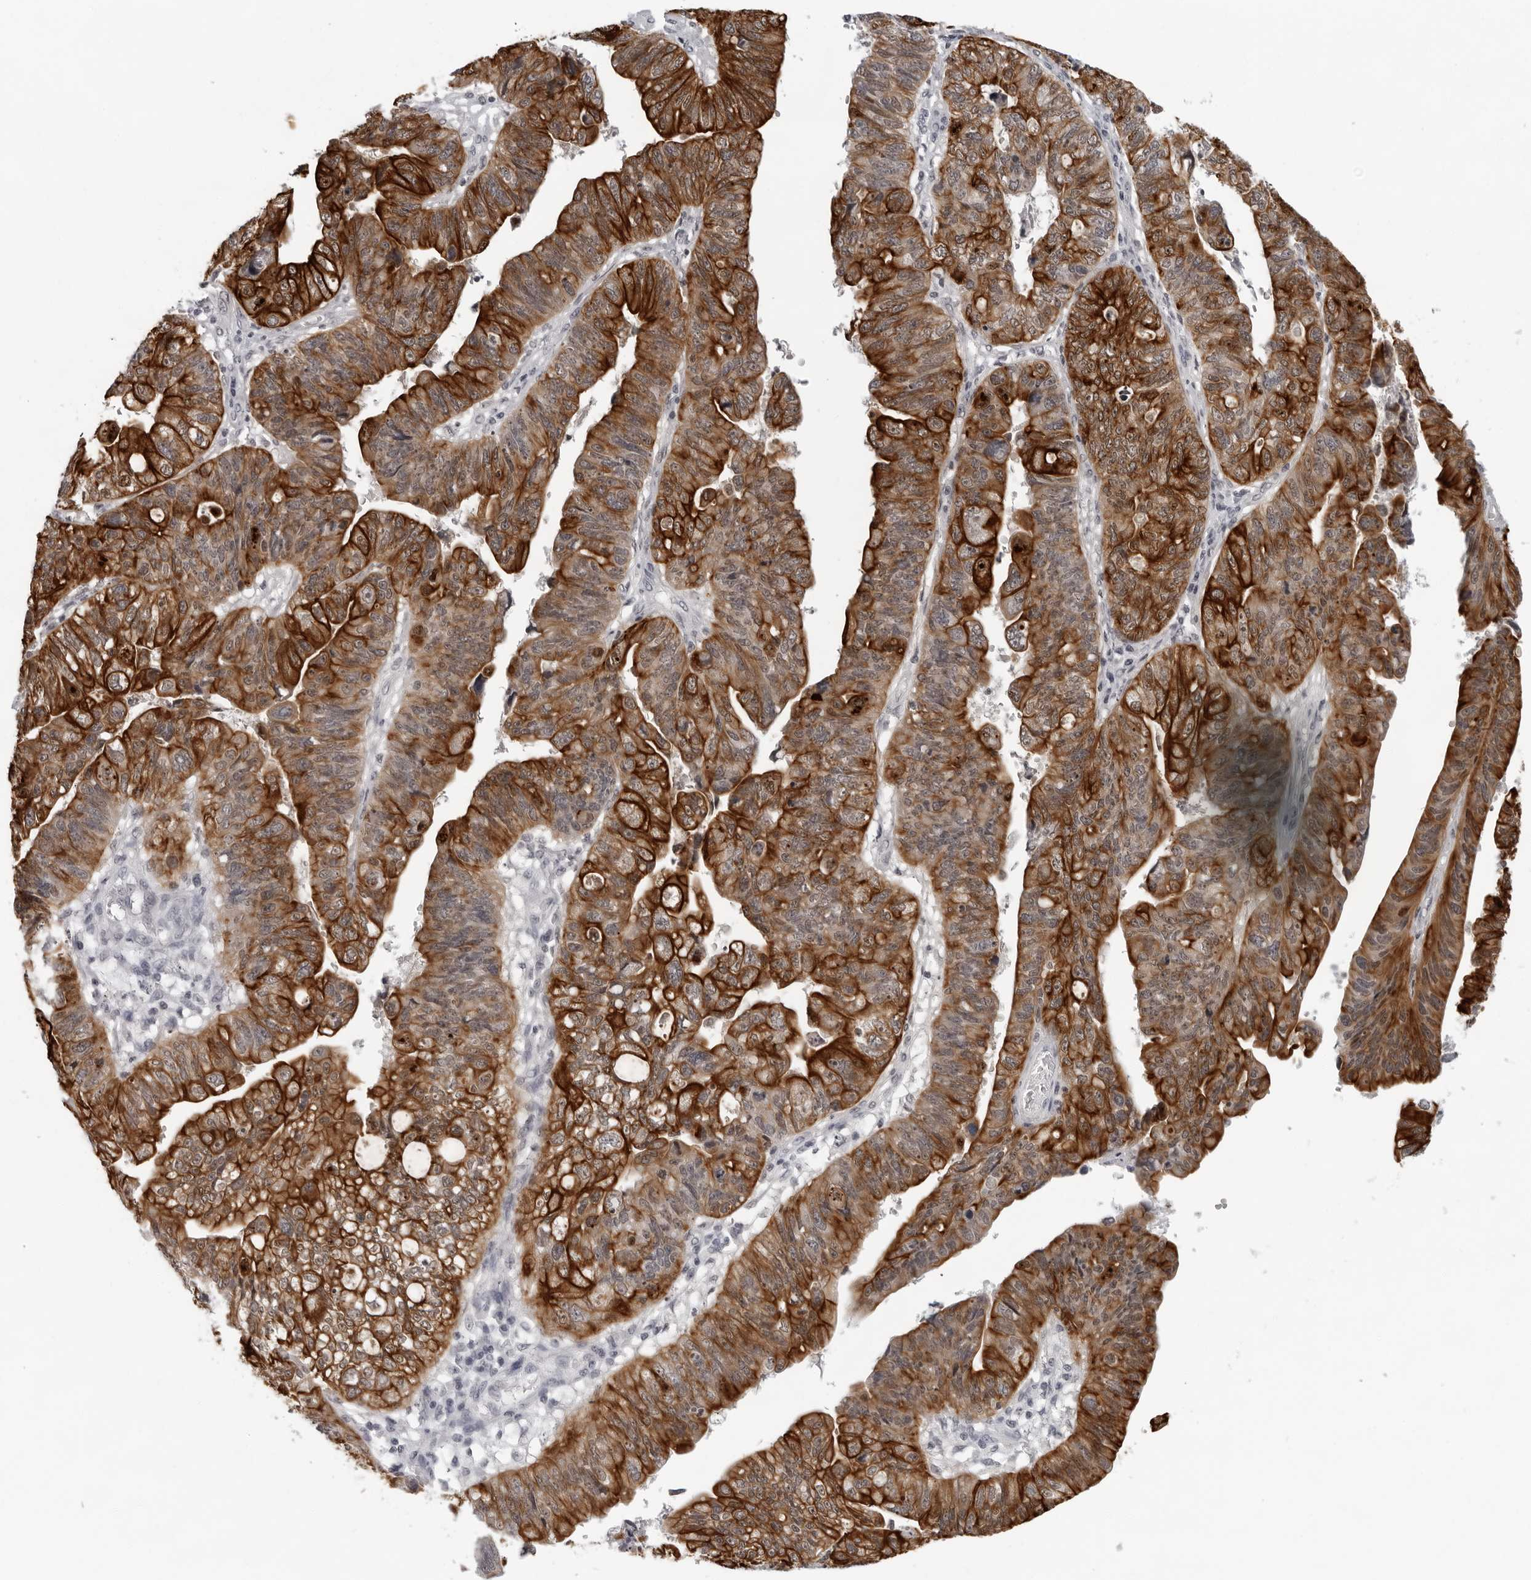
{"staining": {"intensity": "strong", "quantity": ">75%", "location": "cytoplasmic/membranous"}, "tissue": "stomach cancer", "cell_type": "Tumor cells", "image_type": "cancer", "snomed": [{"axis": "morphology", "description": "Adenocarcinoma, NOS"}, {"axis": "topography", "description": "Stomach"}], "caption": "Approximately >75% of tumor cells in human stomach cancer exhibit strong cytoplasmic/membranous protein positivity as visualized by brown immunohistochemical staining.", "gene": "CCDC28B", "patient": {"sex": "male", "age": 59}}